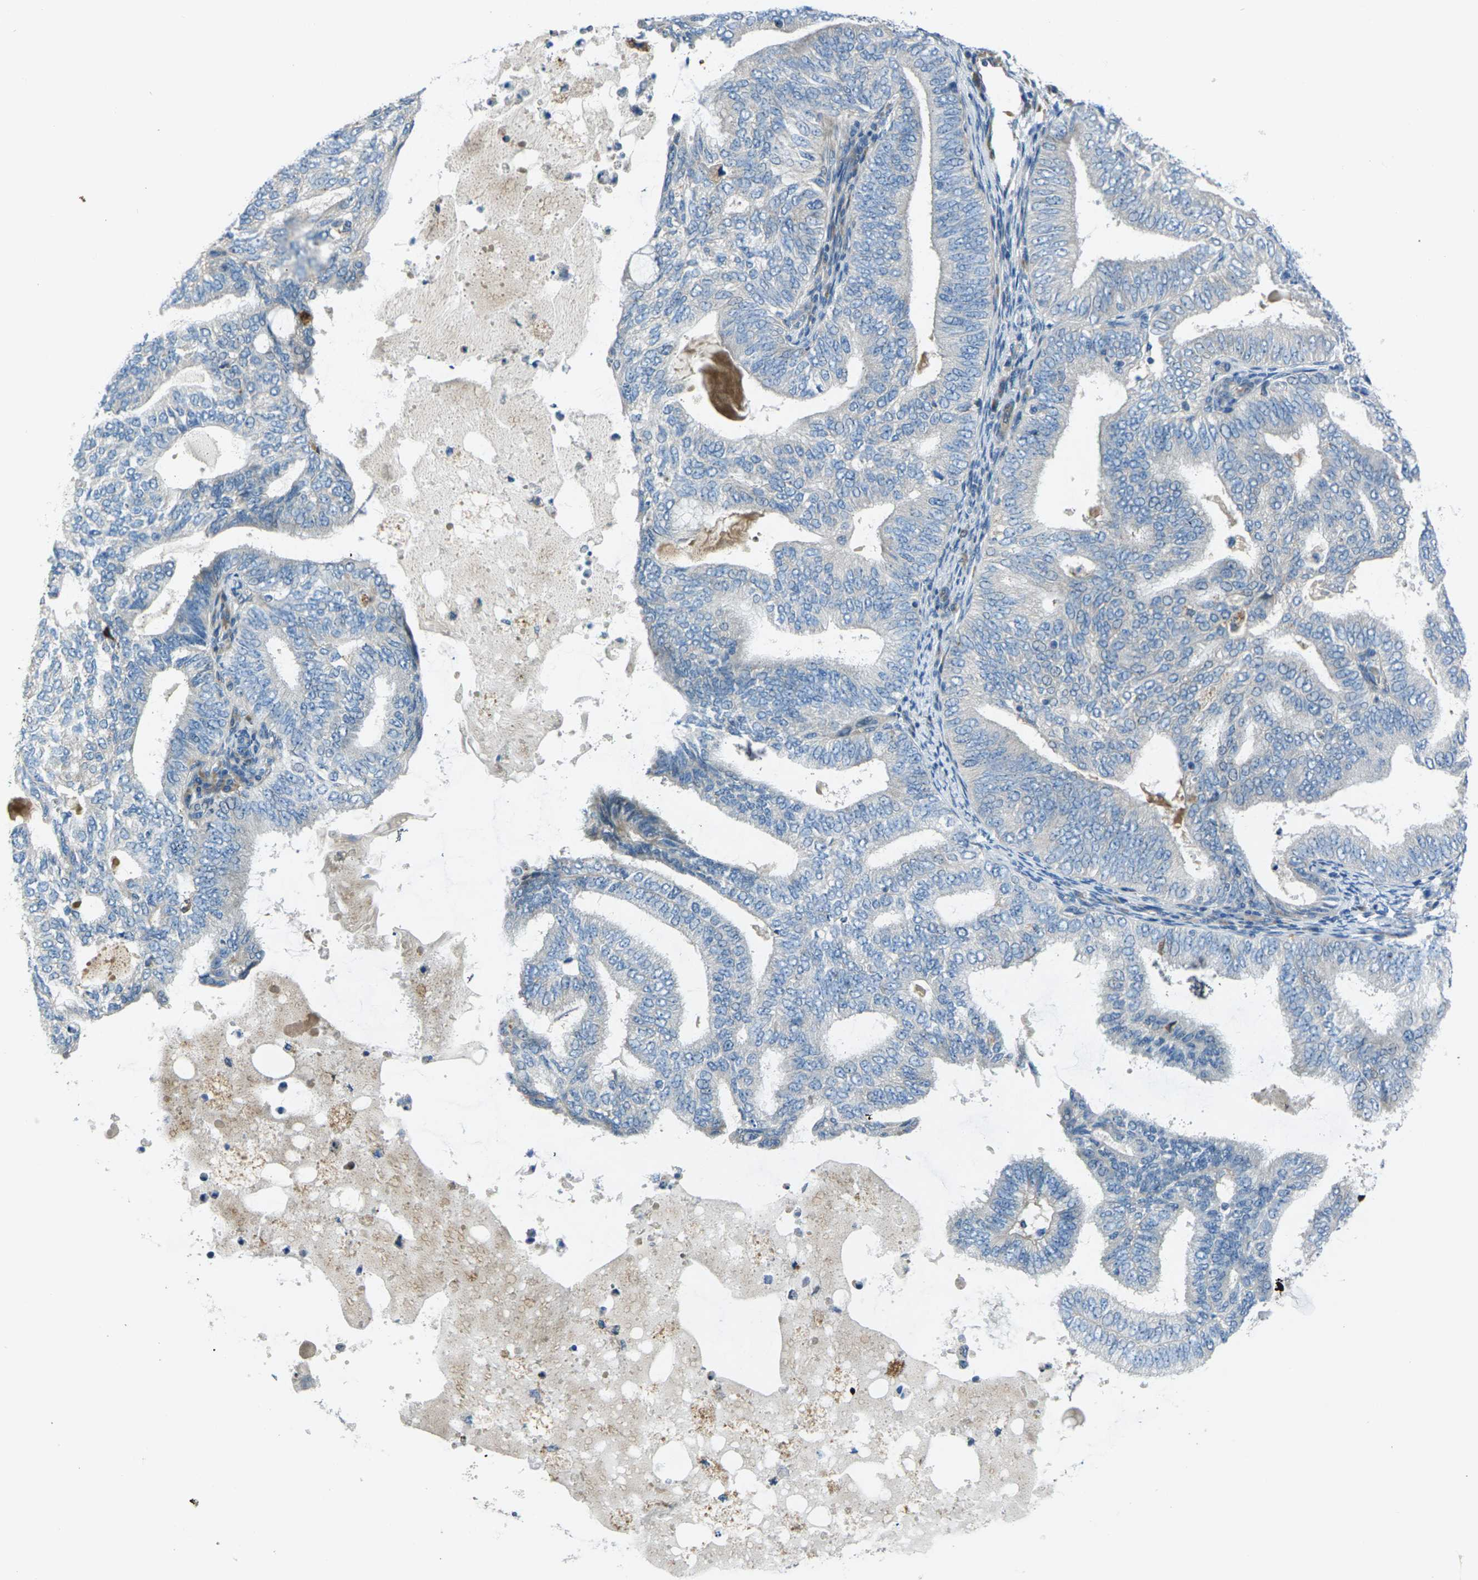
{"staining": {"intensity": "negative", "quantity": "none", "location": "none"}, "tissue": "endometrial cancer", "cell_type": "Tumor cells", "image_type": "cancer", "snomed": [{"axis": "morphology", "description": "Adenocarcinoma, NOS"}, {"axis": "topography", "description": "Endometrium"}], "caption": "The histopathology image reveals no staining of tumor cells in endometrial cancer (adenocarcinoma). (DAB immunohistochemistry with hematoxylin counter stain).", "gene": "EDNRA", "patient": {"sex": "female", "age": 58}}